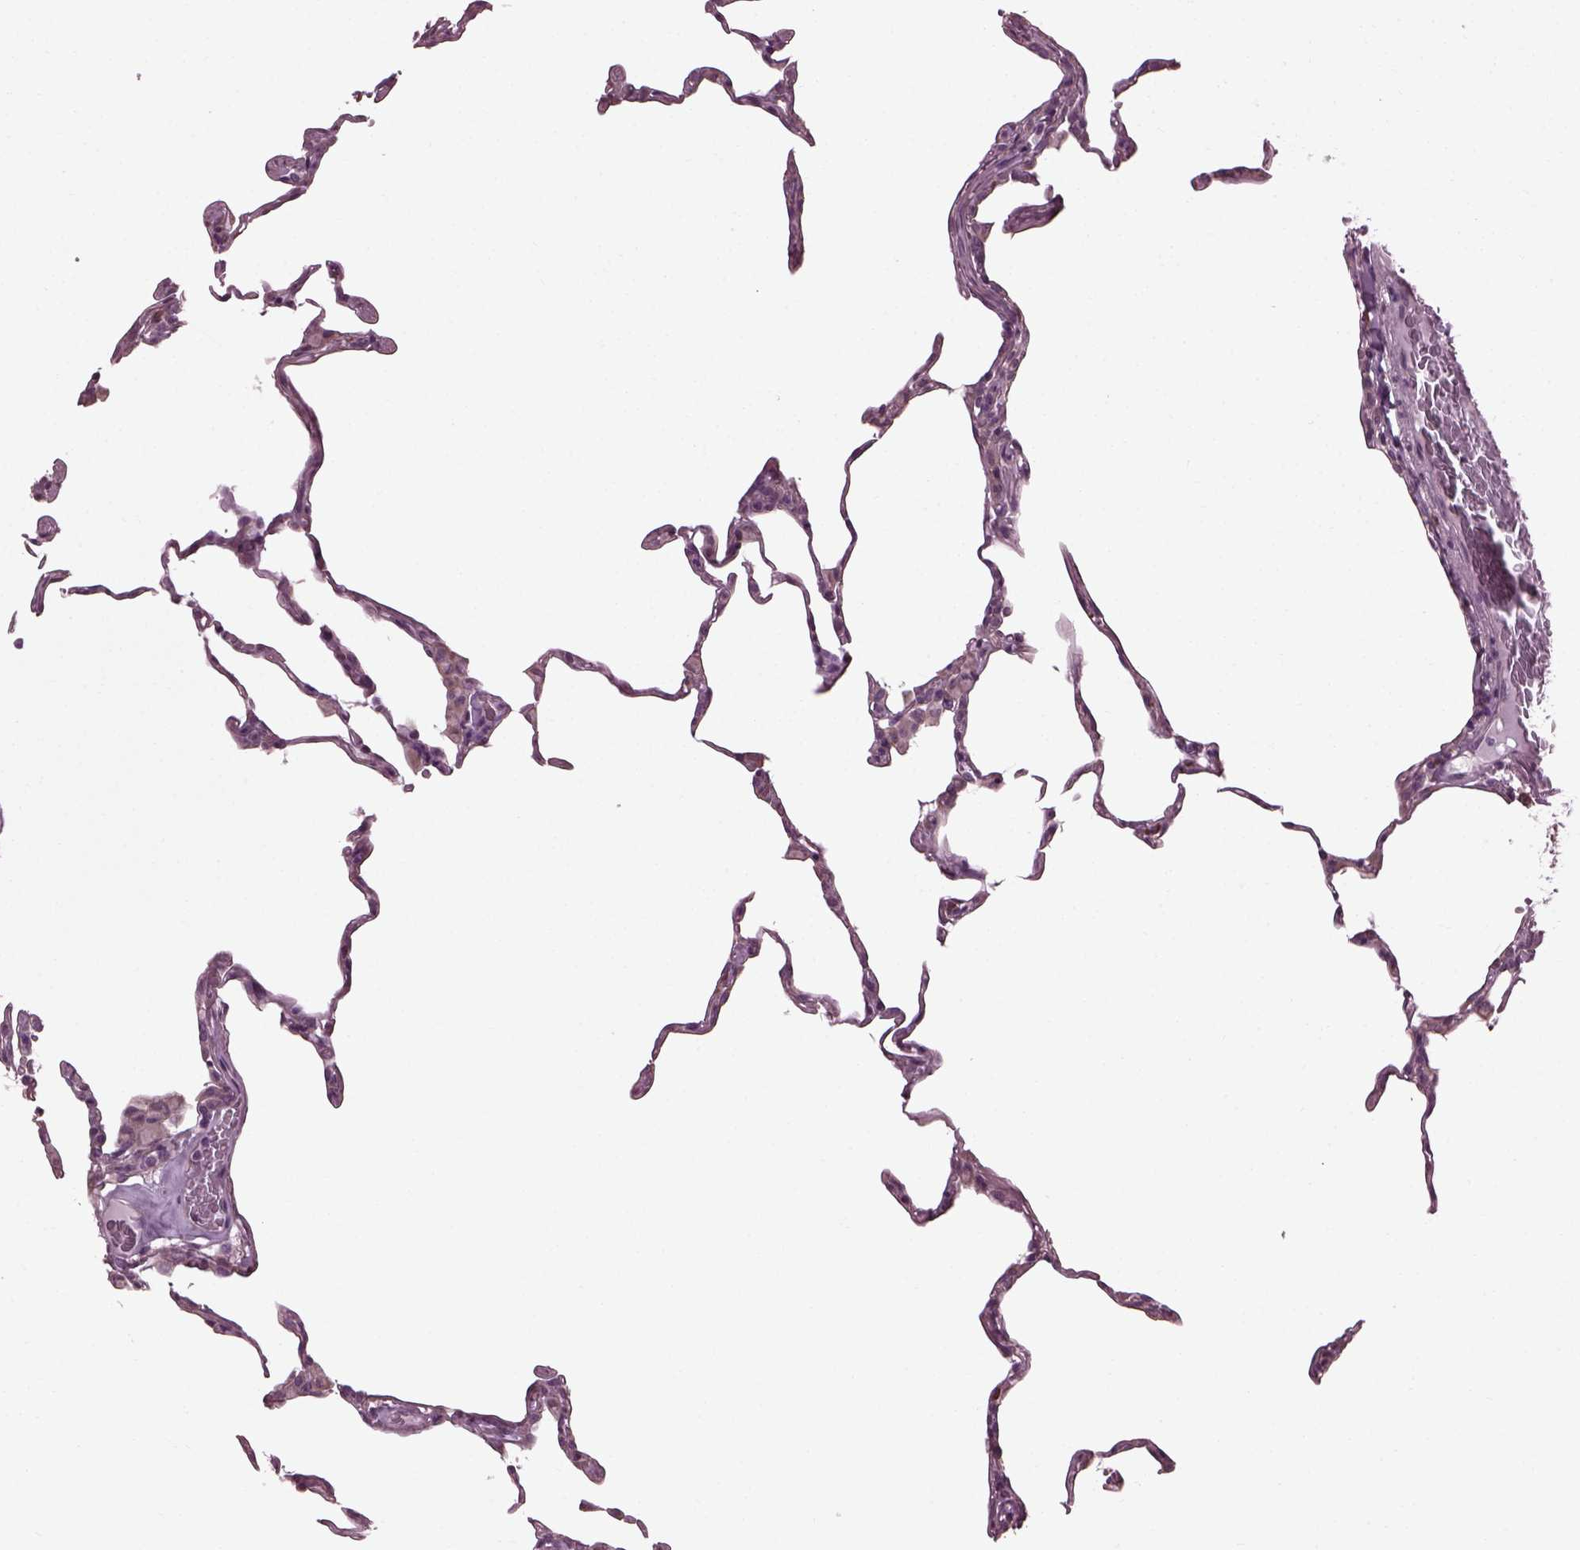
{"staining": {"intensity": "weak", "quantity": "25%-75%", "location": "cytoplasmic/membranous"}, "tissue": "lung", "cell_type": "Alveolar cells", "image_type": "normal", "snomed": [{"axis": "morphology", "description": "Normal tissue, NOS"}, {"axis": "topography", "description": "Lung"}], "caption": "Human lung stained with a protein marker reveals weak staining in alveolar cells.", "gene": "CABP5", "patient": {"sex": "female", "age": 57}}